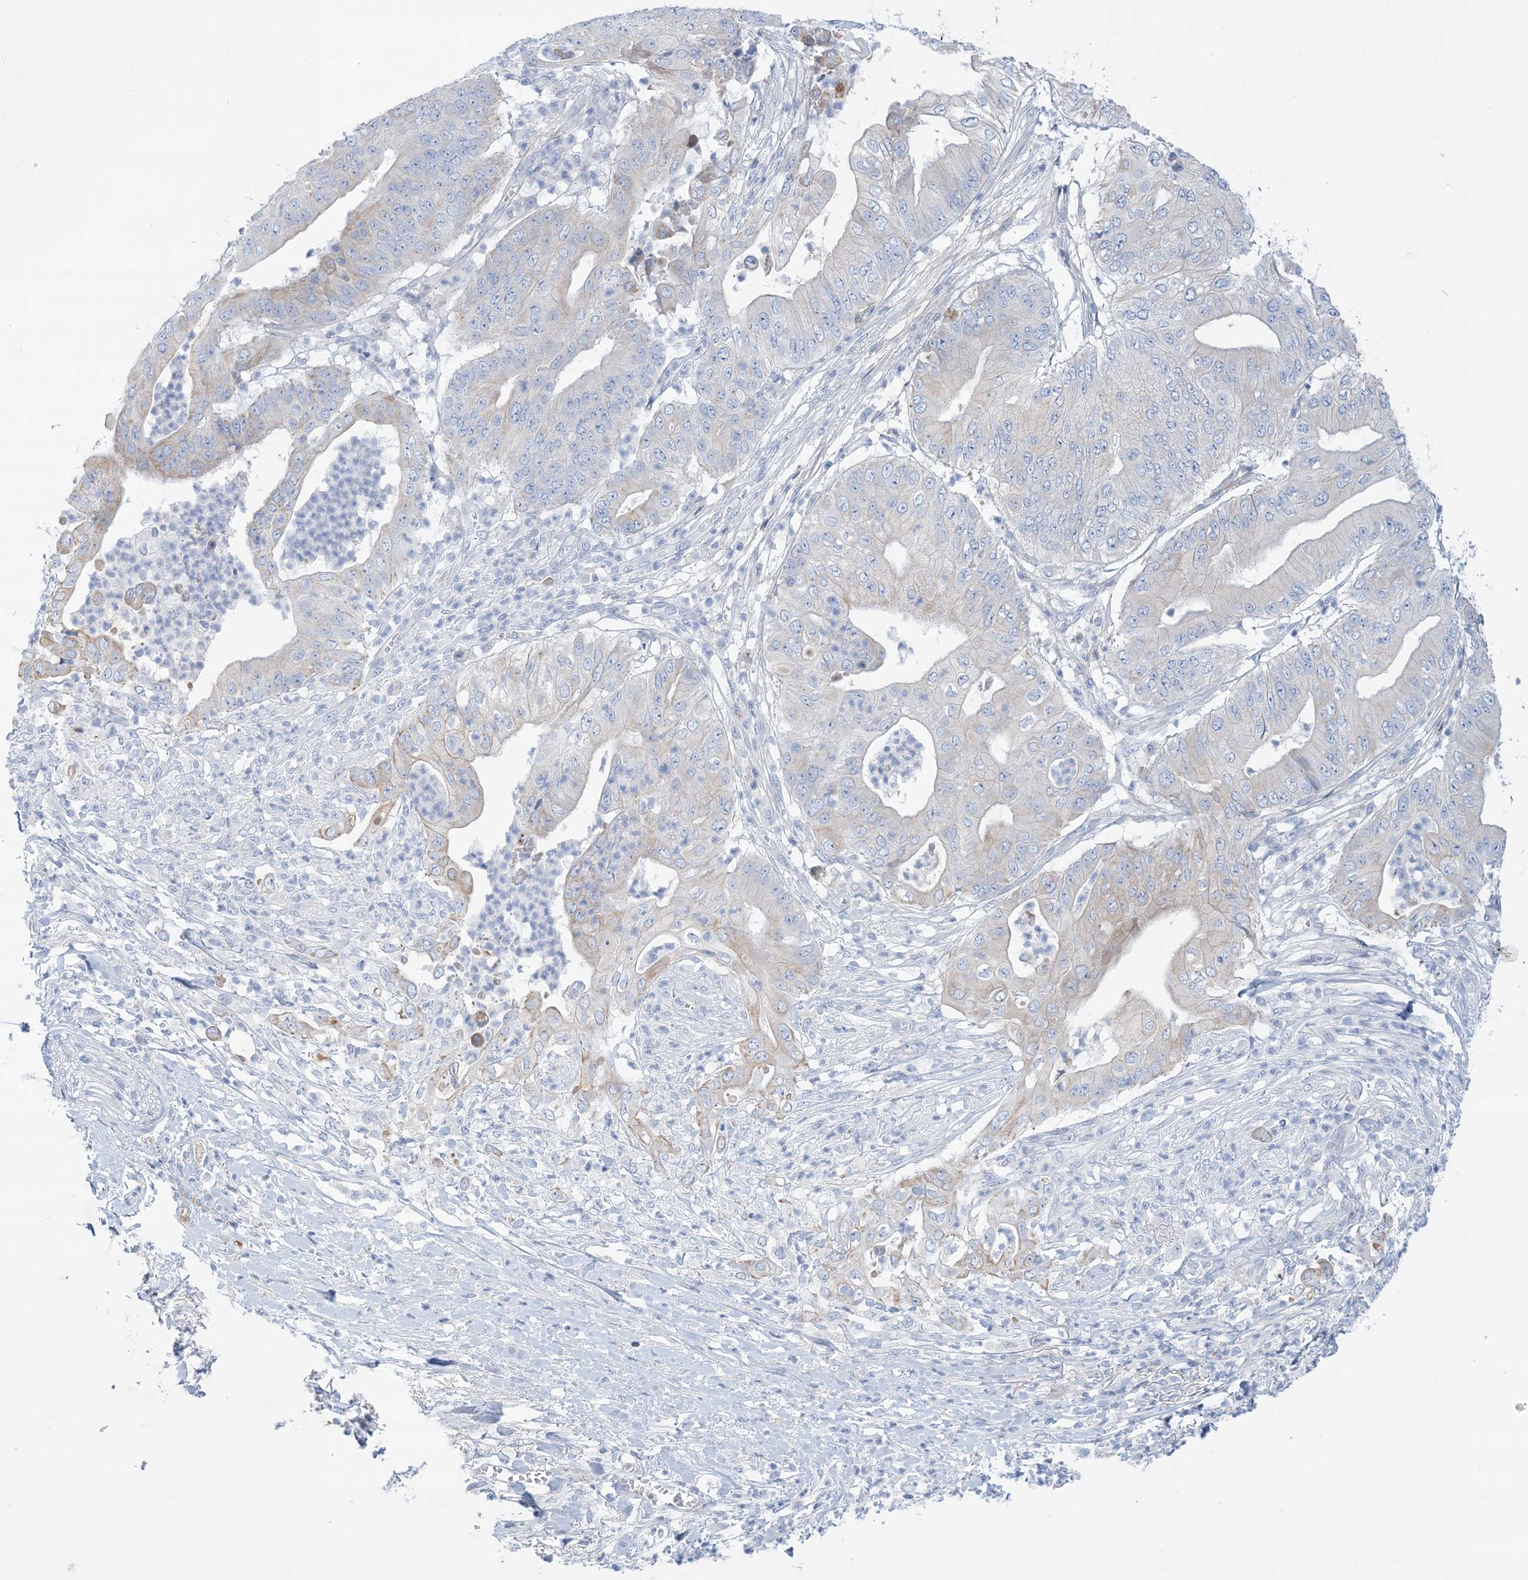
{"staining": {"intensity": "weak", "quantity": "<25%", "location": "cytoplasmic/membranous"}, "tissue": "pancreatic cancer", "cell_type": "Tumor cells", "image_type": "cancer", "snomed": [{"axis": "morphology", "description": "Adenocarcinoma, NOS"}, {"axis": "topography", "description": "Pancreas"}], "caption": "The immunohistochemistry micrograph has no significant positivity in tumor cells of pancreatic cancer (adenocarcinoma) tissue.", "gene": "ATP11C", "patient": {"sex": "female", "age": 77}}